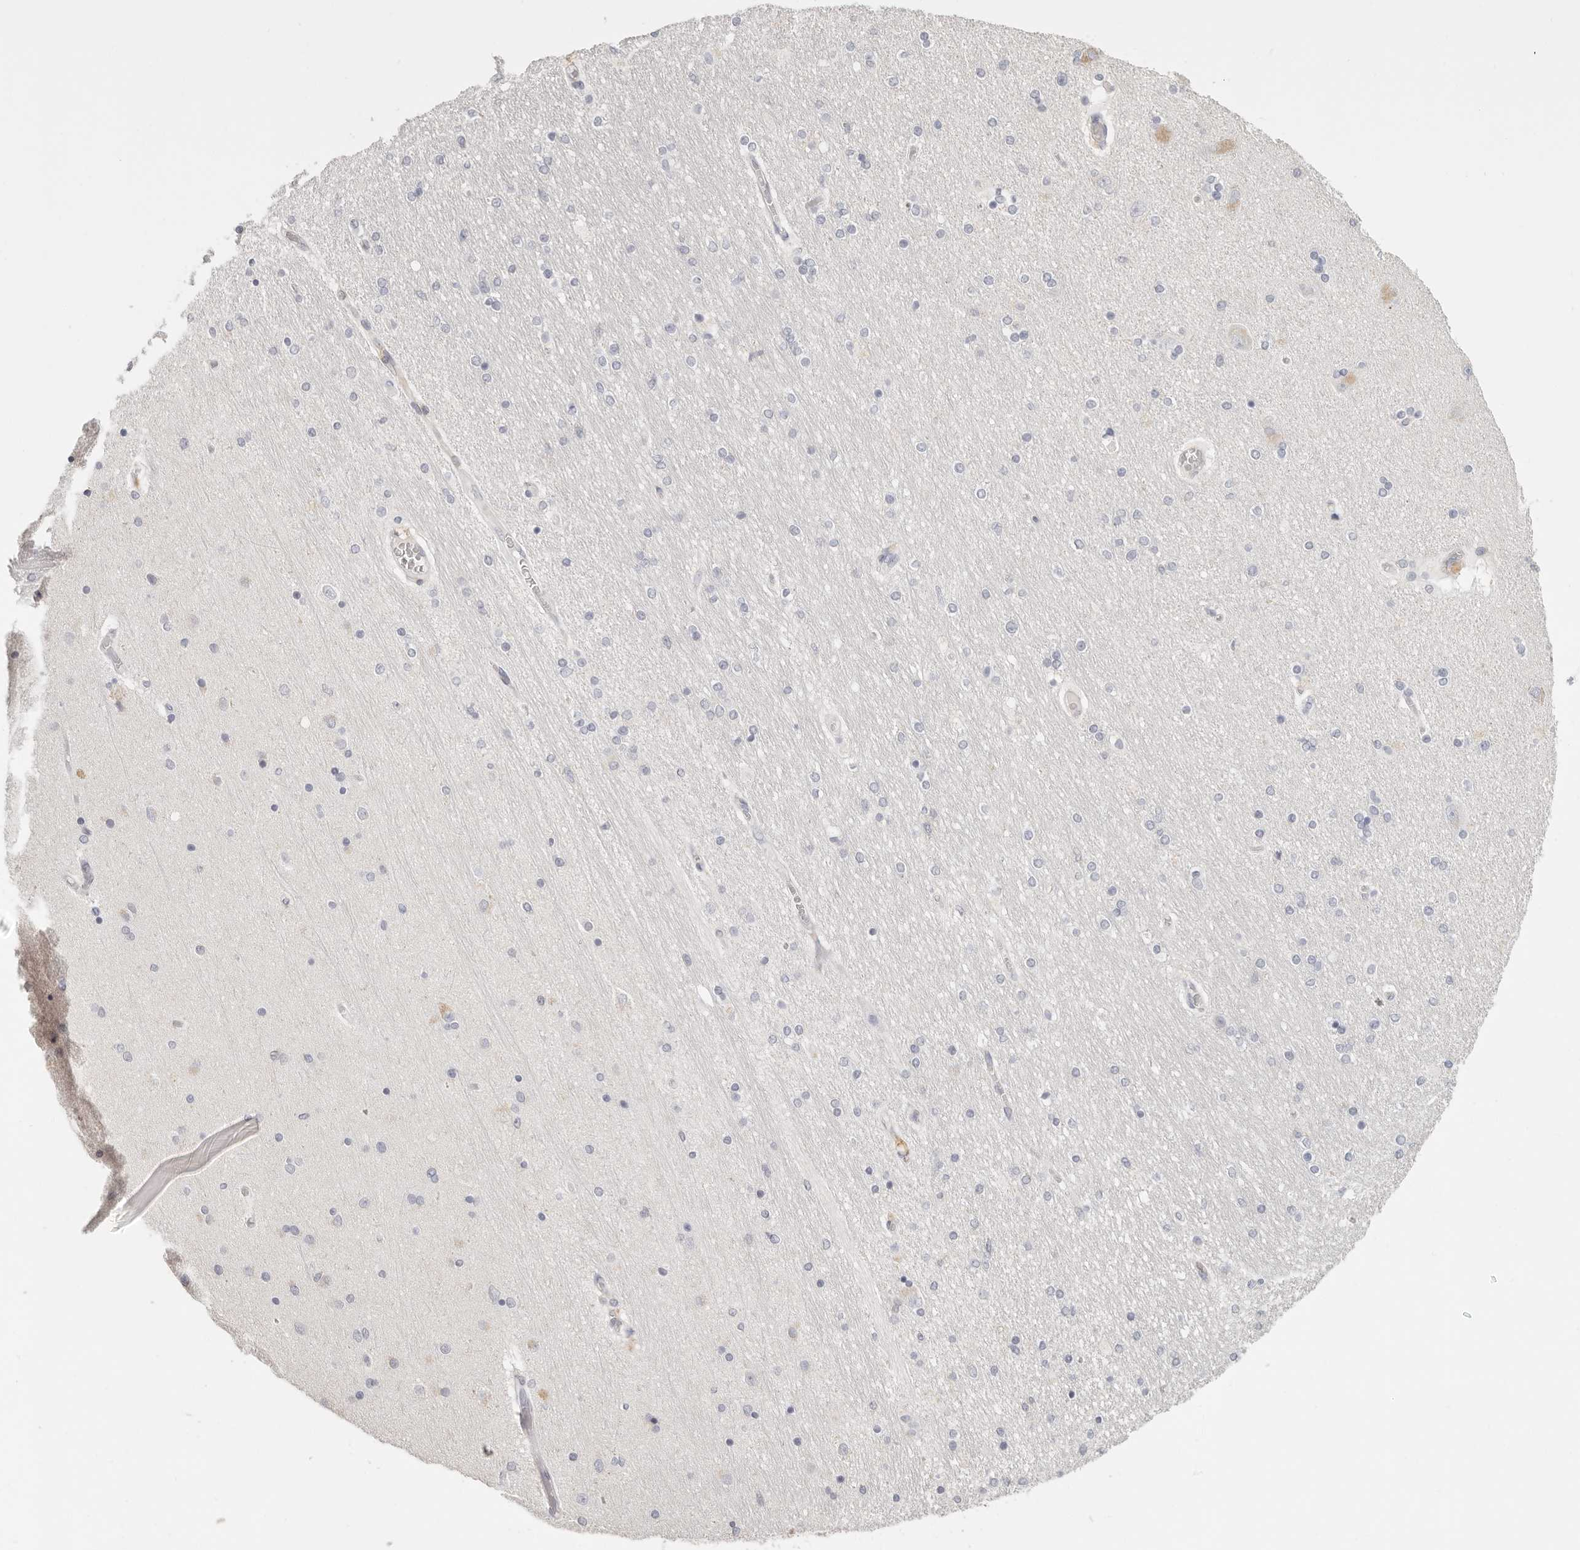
{"staining": {"intensity": "negative", "quantity": "none", "location": "none"}, "tissue": "hippocampus", "cell_type": "Glial cells", "image_type": "normal", "snomed": [{"axis": "morphology", "description": "Normal tissue, NOS"}, {"axis": "topography", "description": "Hippocampus"}], "caption": "This is an immunohistochemistry photomicrograph of normal hippocampus. There is no expression in glial cells.", "gene": "ANXA9", "patient": {"sex": "female", "age": 54}}